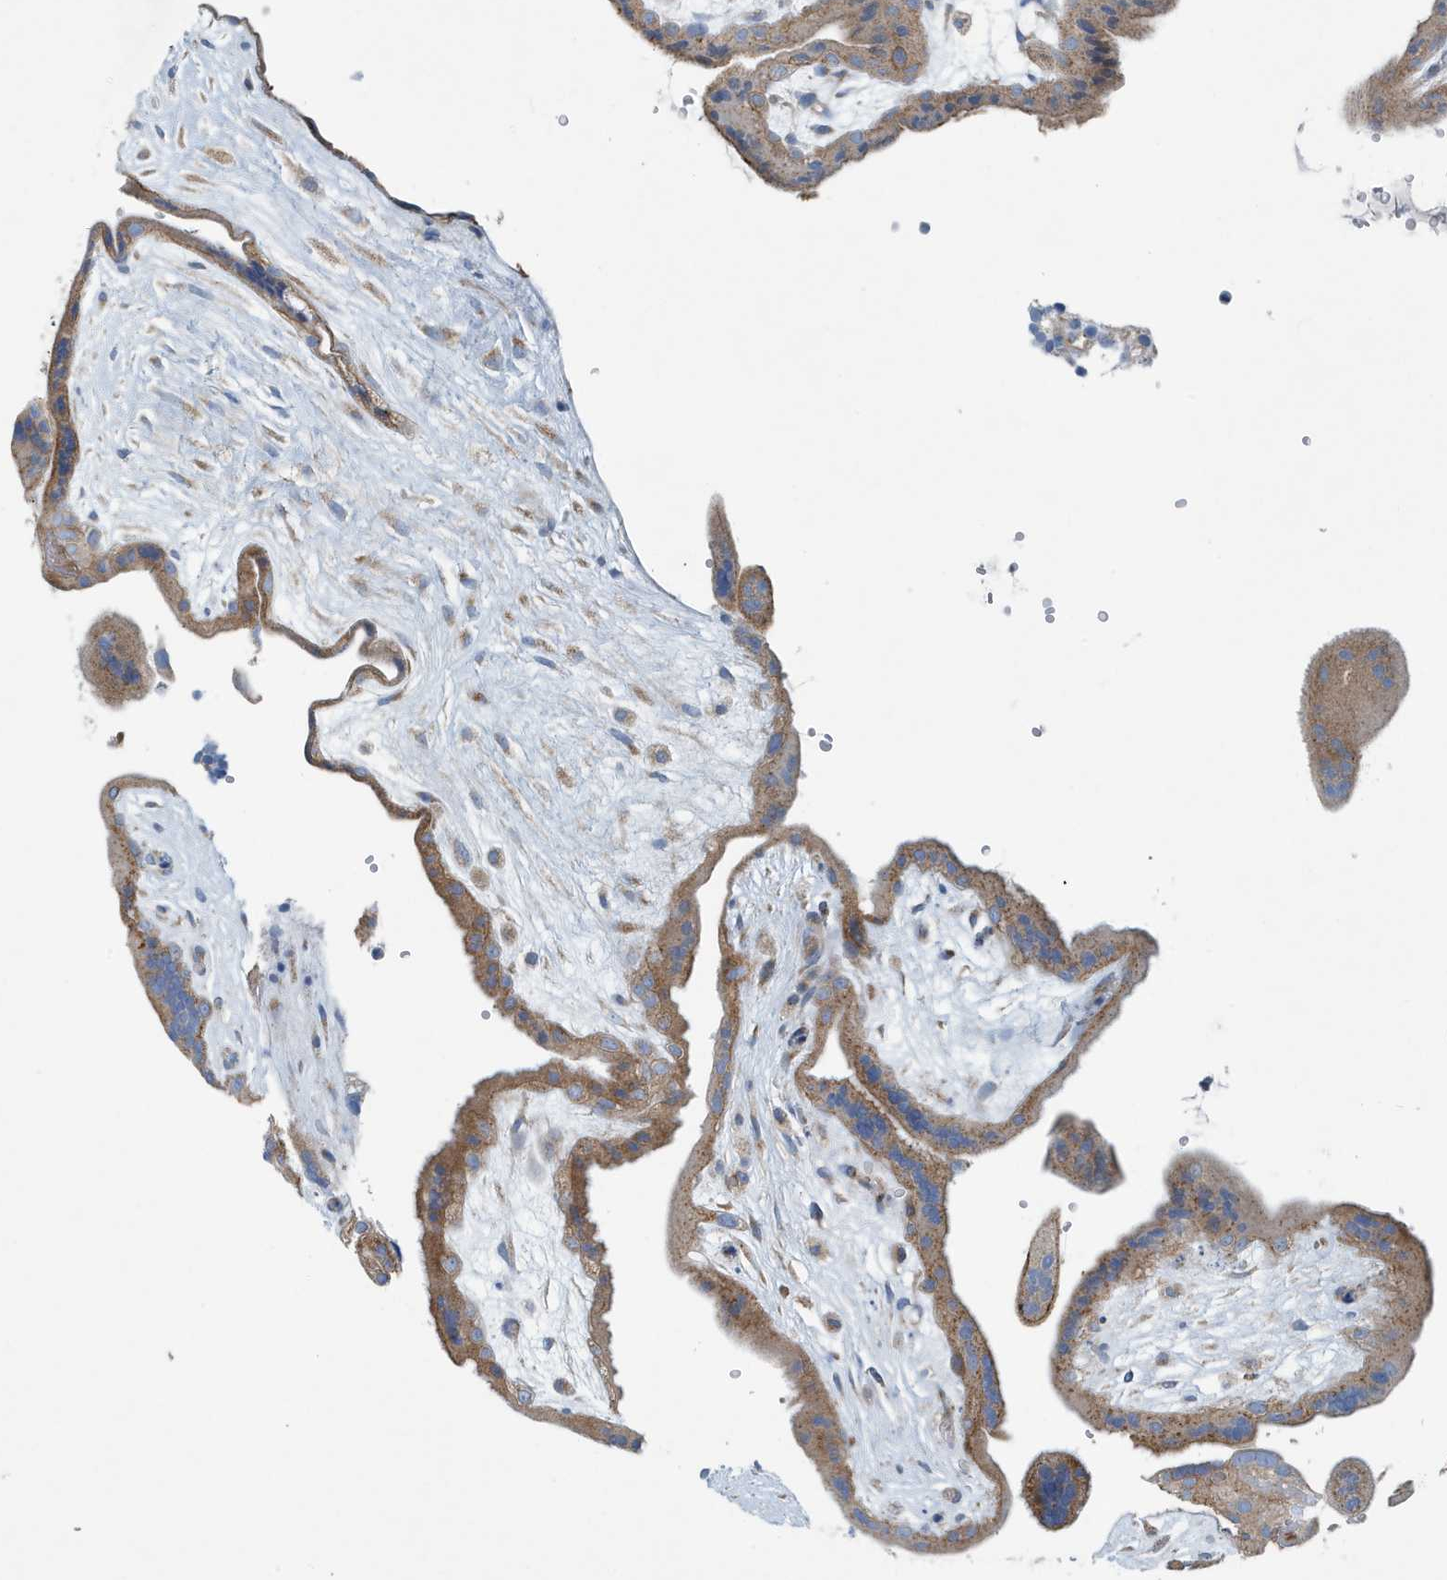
{"staining": {"intensity": "moderate", "quantity": ">75%", "location": "cytoplasmic/membranous"}, "tissue": "placenta", "cell_type": "Trophoblastic cells", "image_type": "normal", "snomed": [{"axis": "morphology", "description": "Normal tissue, NOS"}, {"axis": "topography", "description": "Placenta"}], "caption": "Immunohistochemical staining of normal human placenta displays moderate cytoplasmic/membranous protein positivity in about >75% of trophoblastic cells.", "gene": "PPM1M", "patient": {"sex": "female", "age": 18}}